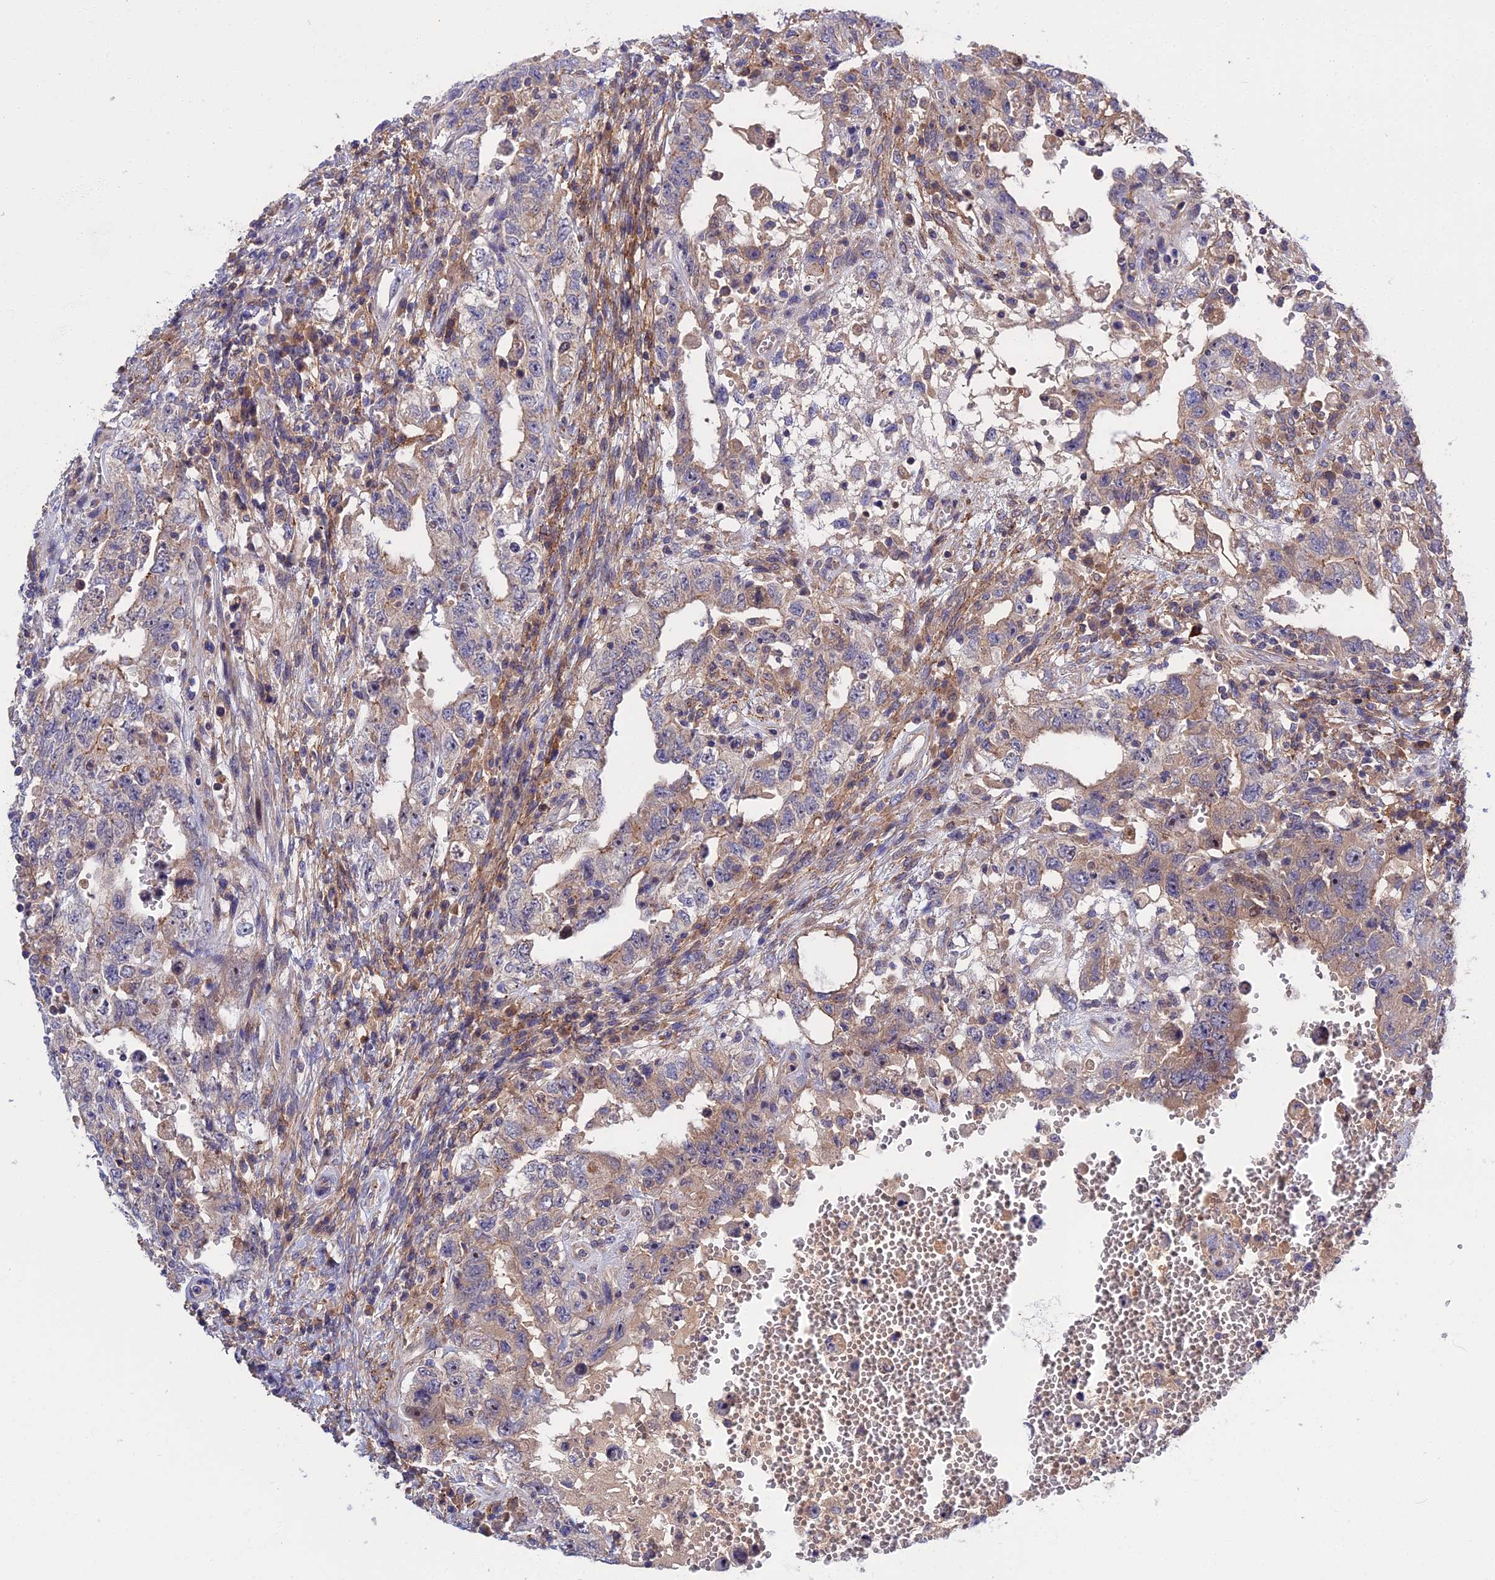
{"staining": {"intensity": "weak", "quantity": "<25%", "location": "cytoplasmic/membranous"}, "tissue": "testis cancer", "cell_type": "Tumor cells", "image_type": "cancer", "snomed": [{"axis": "morphology", "description": "Carcinoma, Embryonal, NOS"}, {"axis": "topography", "description": "Testis"}], "caption": "Immunohistochemical staining of embryonal carcinoma (testis) exhibits no significant staining in tumor cells.", "gene": "CRACD", "patient": {"sex": "male", "age": 26}}